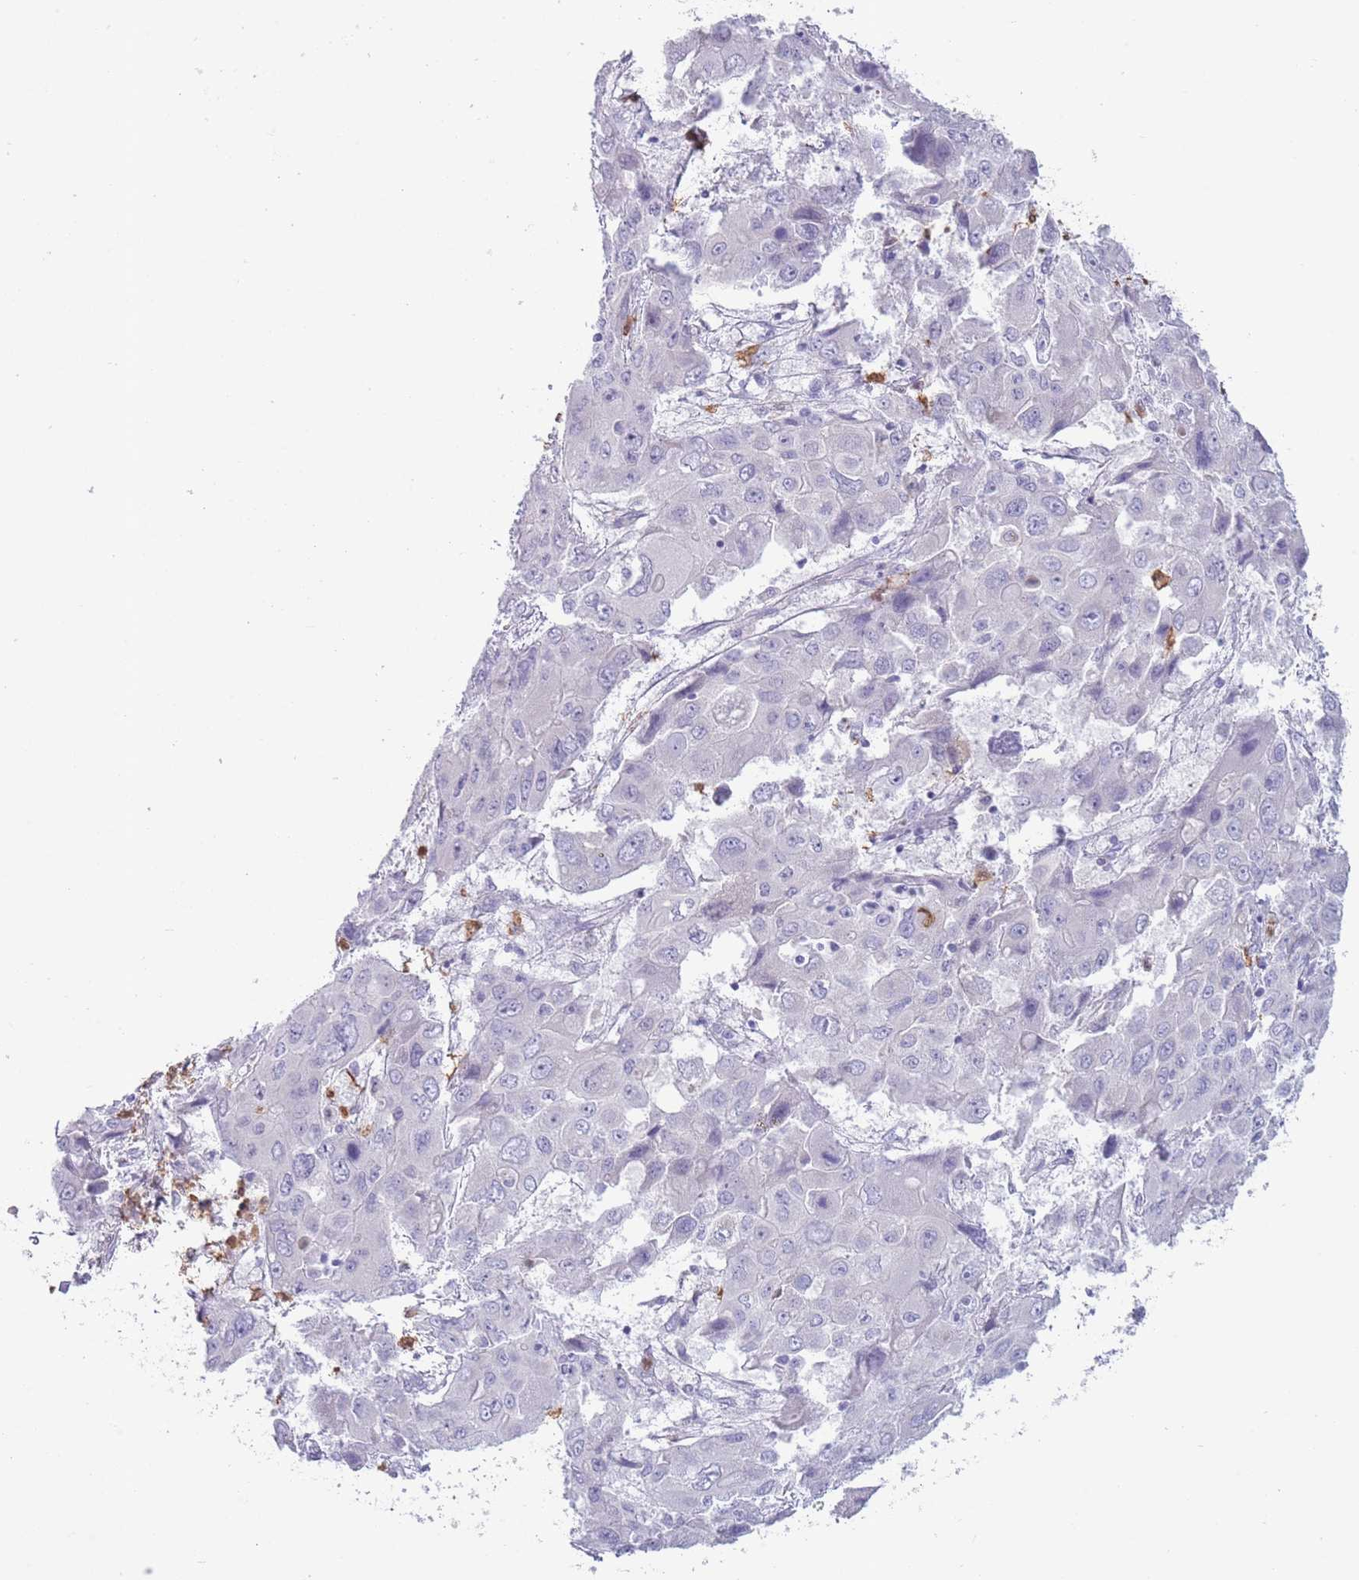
{"staining": {"intensity": "negative", "quantity": "none", "location": "none"}, "tissue": "liver cancer", "cell_type": "Tumor cells", "image_type": "cancer", "snomed": [{"axis": "morphology", "description": "Cholangiocarcinoma"}, {"axis": "topography", "description": "Liver"}], "caption": "There is no significant expression in tumor cells of liver cancer (cholangiocarcinoma). (Immunohistochemistry (ihc), brightfield microscopy, high magnification).", "gene": "ZFP2", "patient": {"sex": "male", "age": 67}}